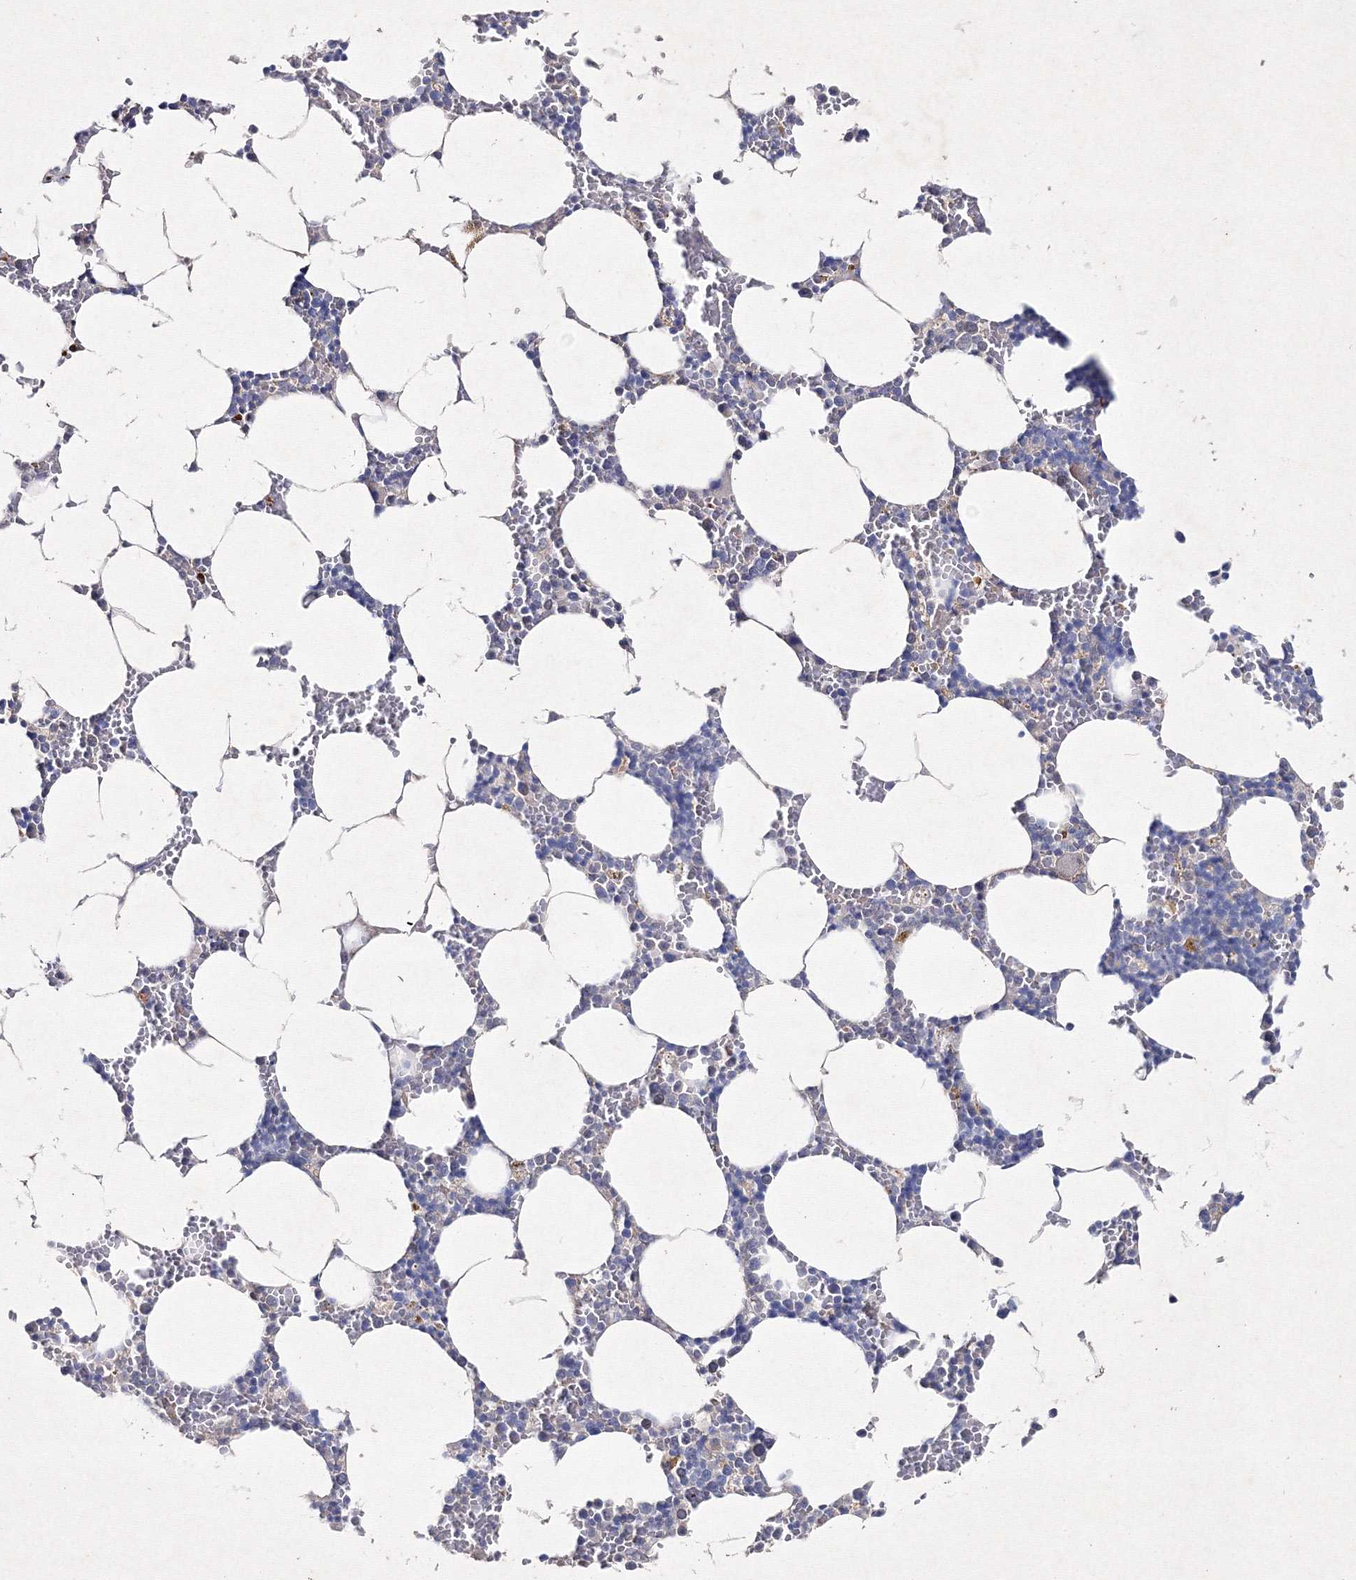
{"staining": {"intensity": "moderate", "quantity": "<25%", "location": "cytoplasmic/membranous"}, "tissue": "bone marrow", "cell_type": "Hematopoietic cells", "image_type": "normal", "snomed": [{"axis": "morphology", "description": "Normal tissue, NOS"}, {"axis": "topography", "description": "Bone marrow"}], "caption": "Moderate cytoplasmic/membranous positivity is present in about <25% of hematopoietic cells in normal bone marrow. Ihc stains the protein in brown and the nuclei are stained blue.", "gene": "SMIM29", "patient": {"sex": "male", "age": 70}}